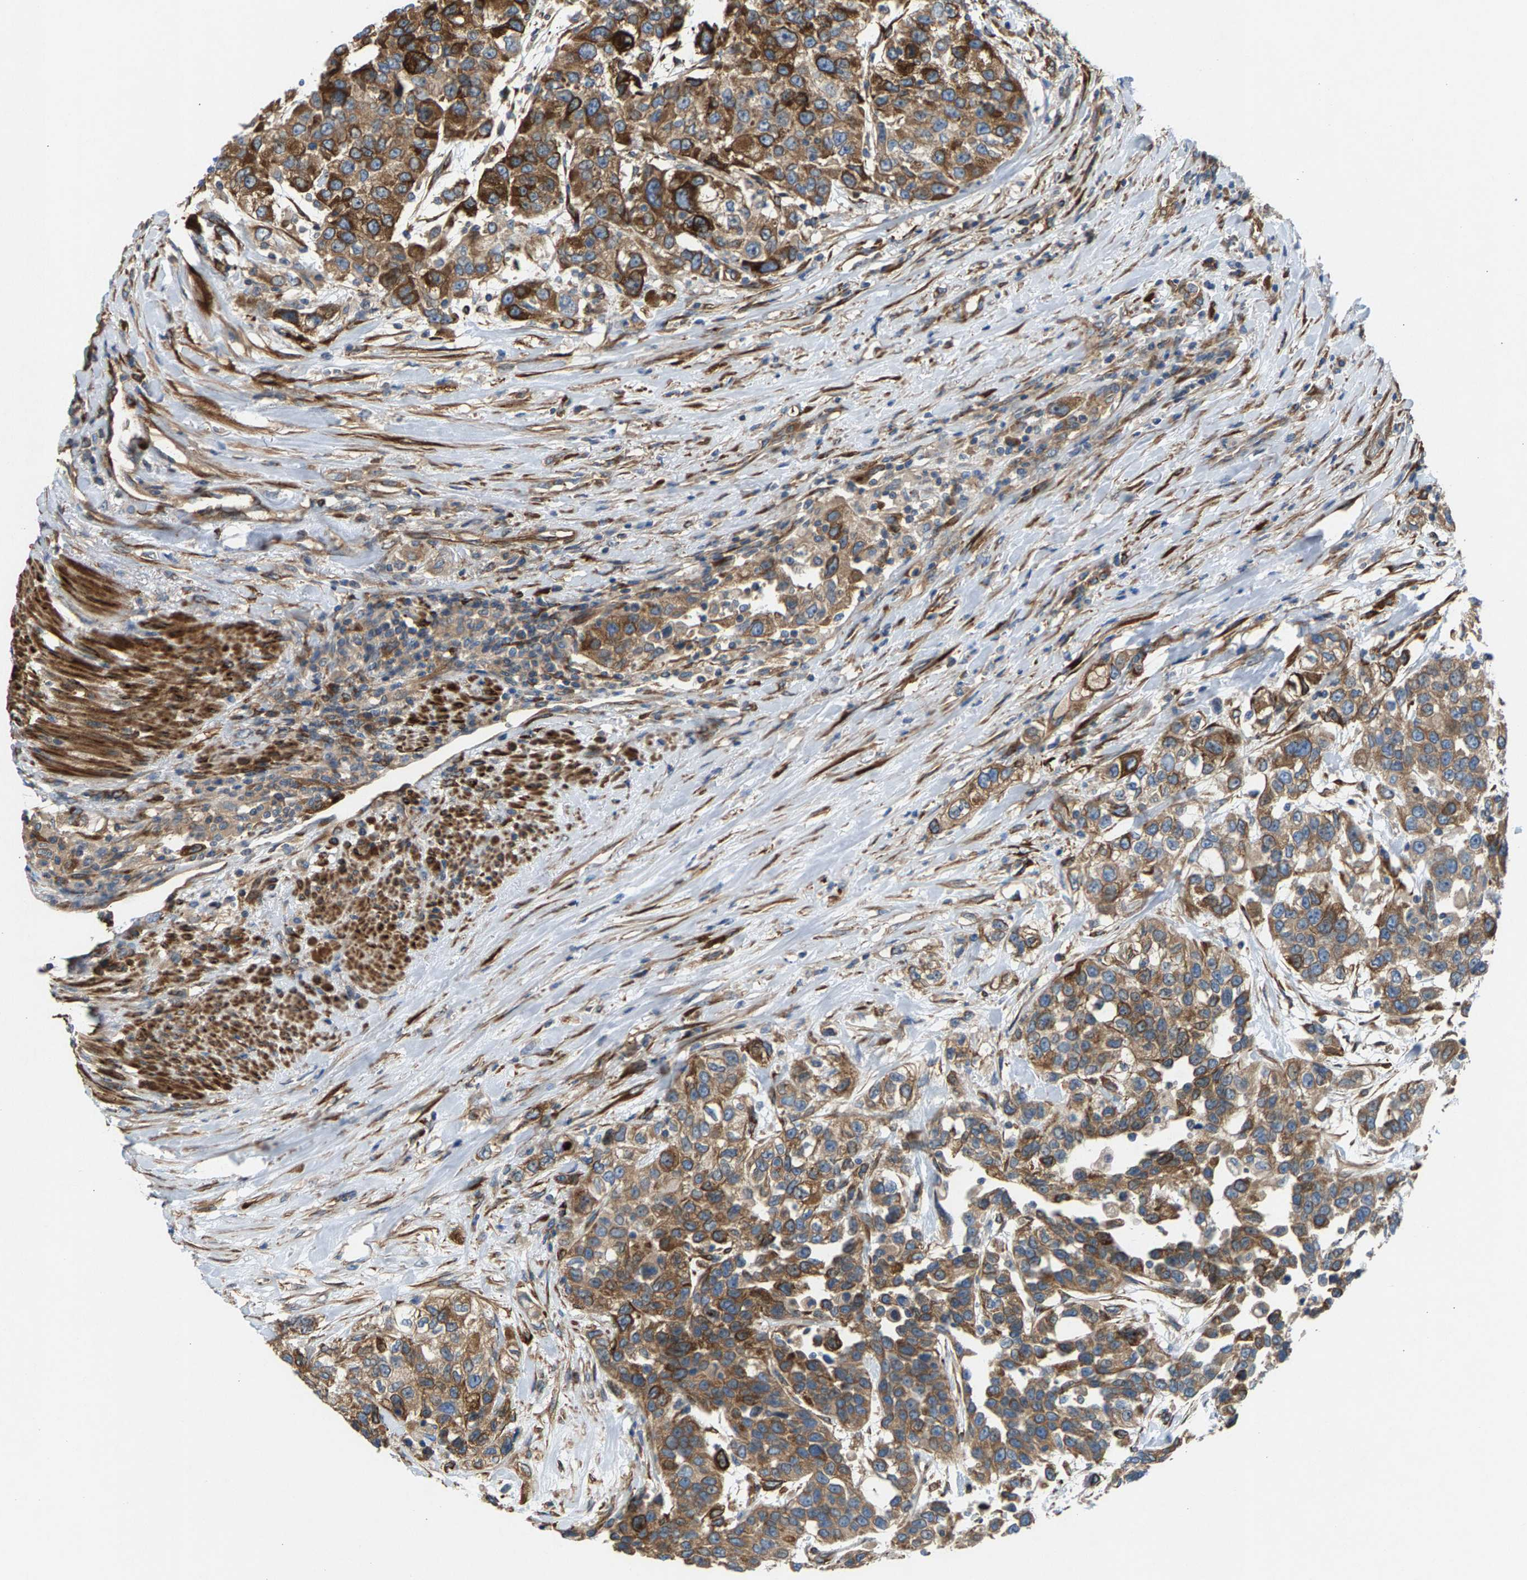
{"staining": {"intensity": "moderate", "quantity": ">75%", "location": "cytoplasmic/membranous"}, "tissue": "urothelial cancer", "cell_type": "Tumor cells", "image_type": "cancer", "snomed": [{"axis": "morphology", "description": "Urothelial carcinoma, High grade"}, {"axis": "topography", "description": "Urinary bladder"}], "caption": "About >75% of tumor cells in urothelial carcinoma (high-grade) display moderate cytoplasmic/membranous protein positivity as visualized by brown immunohistochemical staining.", "gene": "PDCL", "patient": {"sex": "female", "age": 80}}